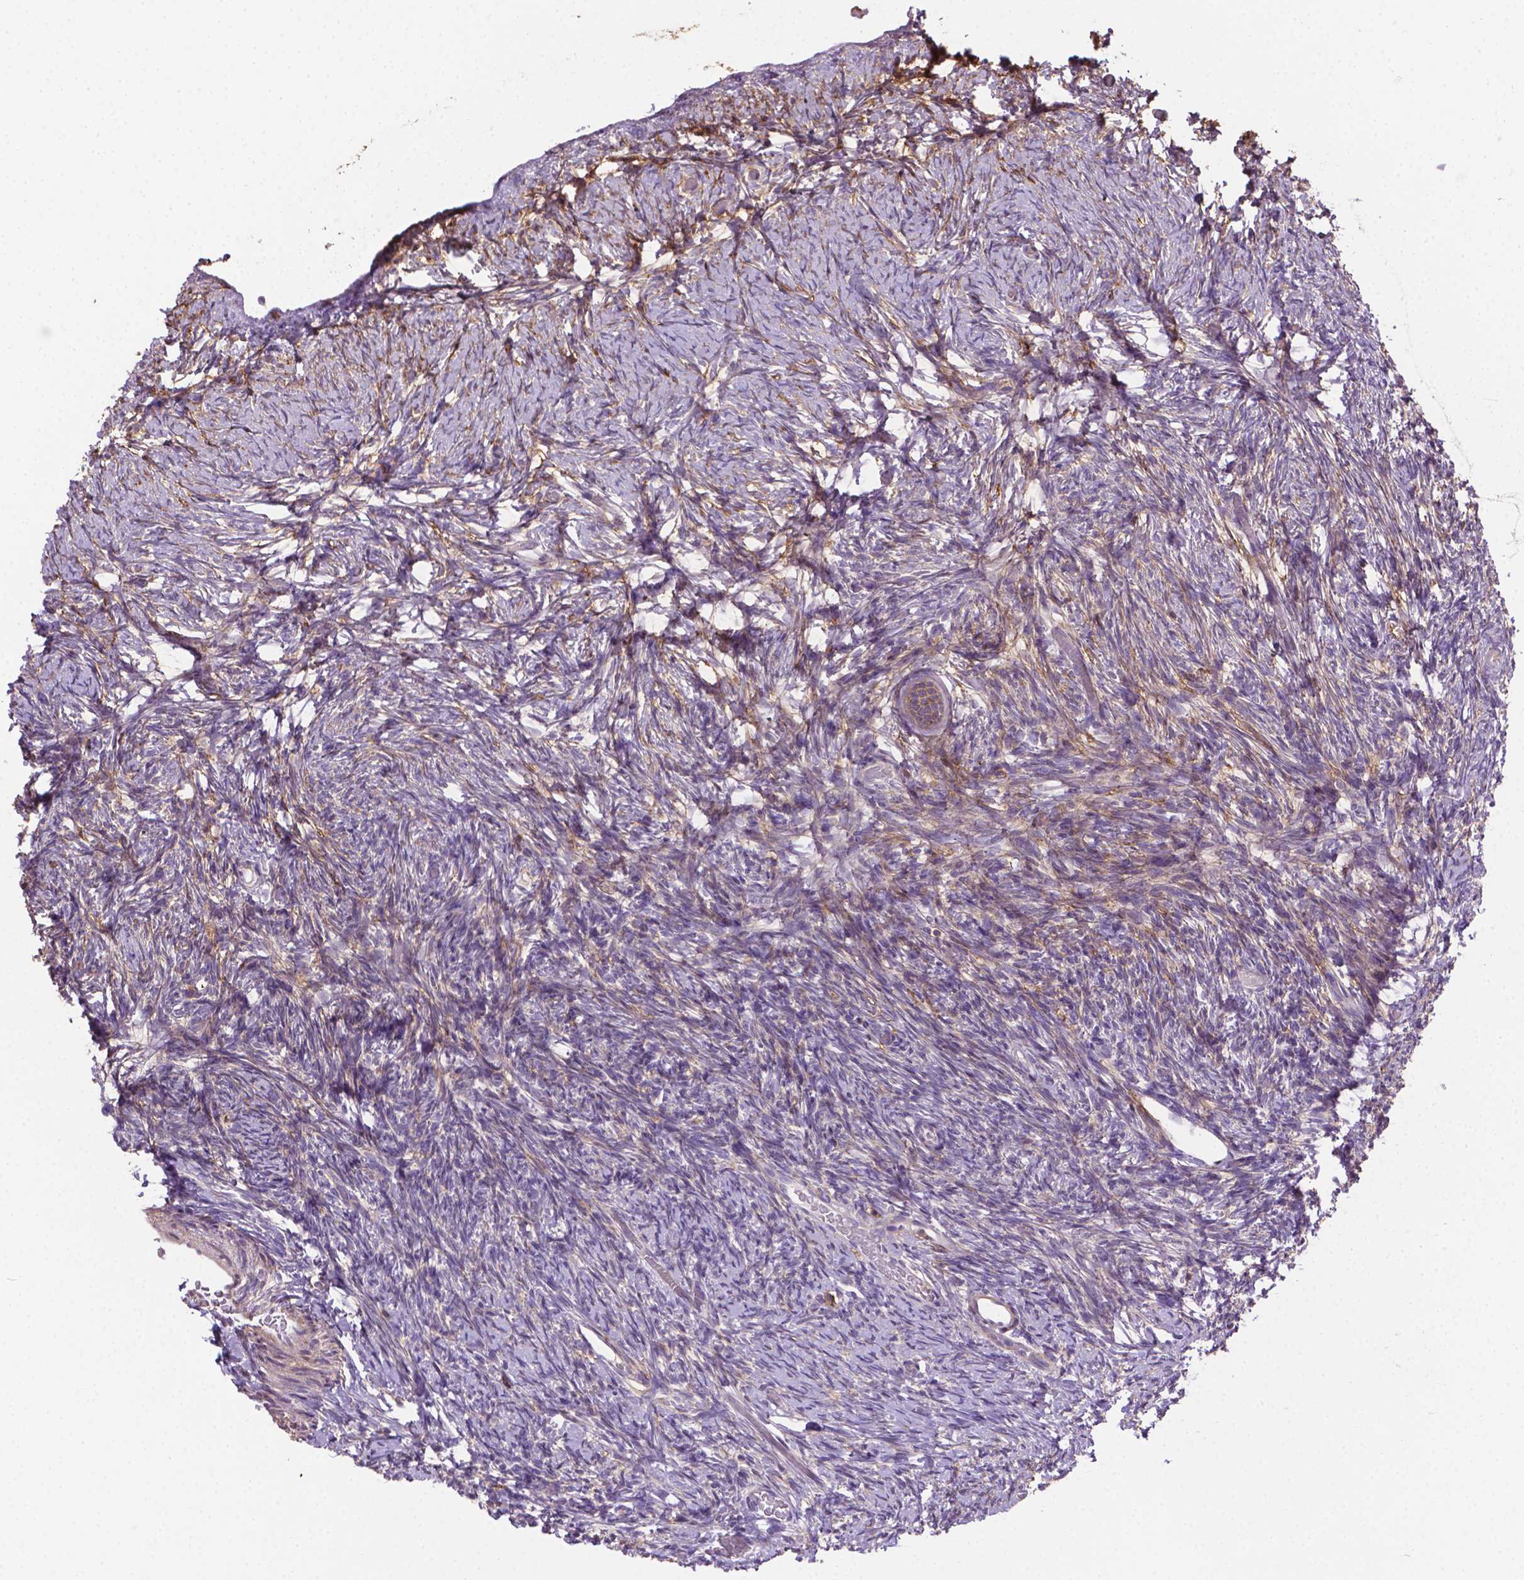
{"staining": {"intensity": "moderate", "quantity": ">75%", "location": "cytoplasmic/membranous"}, "tissue": "ovary", "cell_type": "Follicle cells", "image_type": "normal", "snomed": [{"axis": "morphology", "description": "Normal tissue, NOS"}, {"axis": "topography", "description": "Ovary"}], "caption": "A medium amount of moderate cytoplasmic/membranous staining is present in about >75% of follicle cells in normal ovary.", "gene": "ACAD10", "patient": {"sex": "female", "age": 39}}